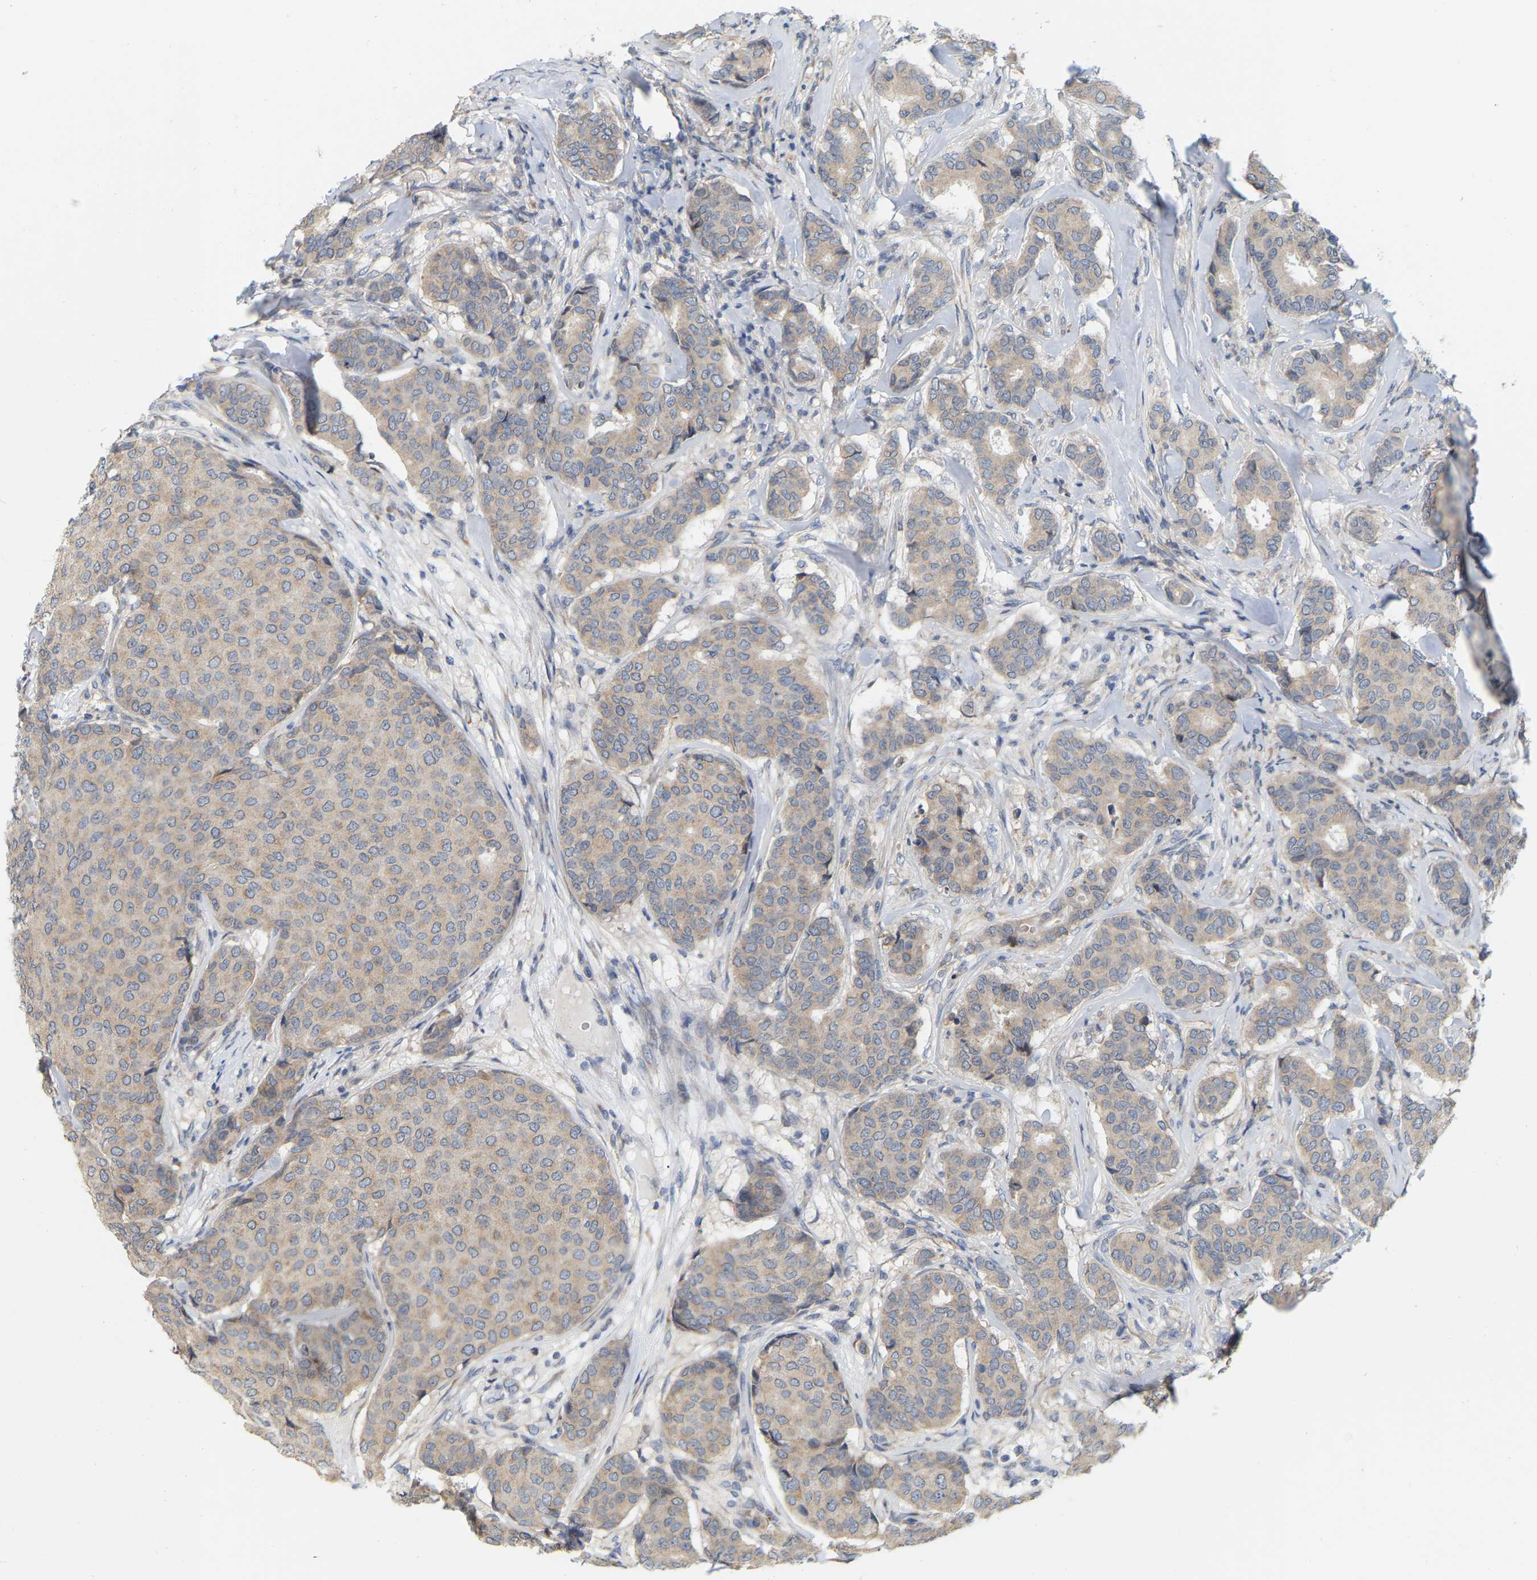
{"staining": {"intensity": "weak", "quantity": ">75%", "location": "cytoplasmic/membranous"}, "tissue": "breast cancer", "cell_type": "Tumor cells", "image_type": "cancer", "snomed": [{"axis": "morphology", "description": "Duct carcinoma"}, {"axis": "topography", "description": "Breast"}], "caption": "A micrograph of breast cancer stained for a protein reveals weak cytoplasmic/membranous brown staining in tumor cells.", "gene": "SSH1", "patient": {"sex": "female", "age": 75}}